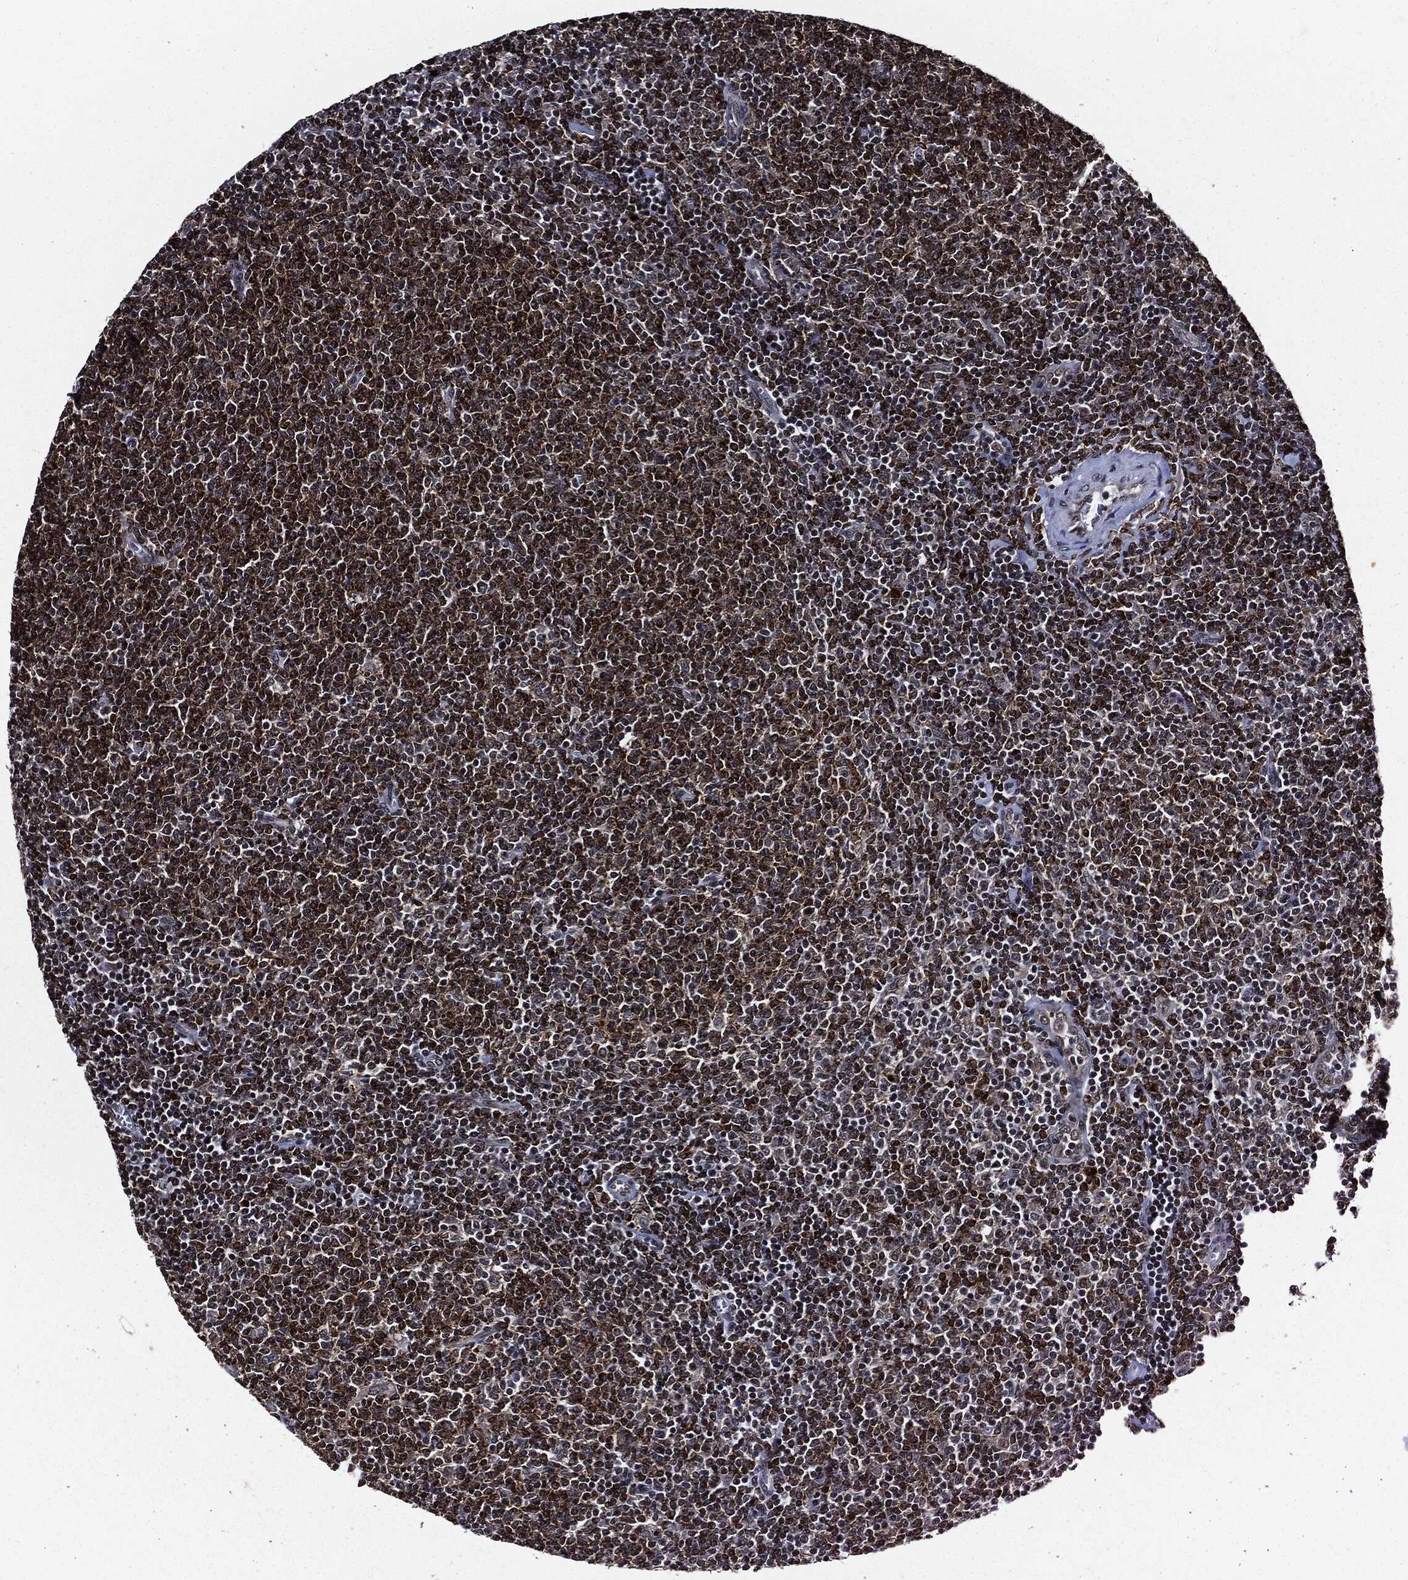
{"staining": {"intensity": "moderate", "quantity": ">75%", "location": "cytoplasmic/membranous,nuclear"}, "tissue": "lymphoma", "cell_type": "Tumor cells", "image_type": "cancer", "snomed": [{"axis": "morphology", "description": "Malignant lymphoma, non-Hodgkin's type, Low grade"}, {"axis": "topography", "description": "Lymph node"}], "caption": "Approximately >75% of tumor cells in human lymphoma reveal moderate cytoplasmic/membranous and nuclear protein expression as visualized by brown immunohistochemical staining.", "gene": "SUGT1", "patient": {"sex": "male", "age": 52}}